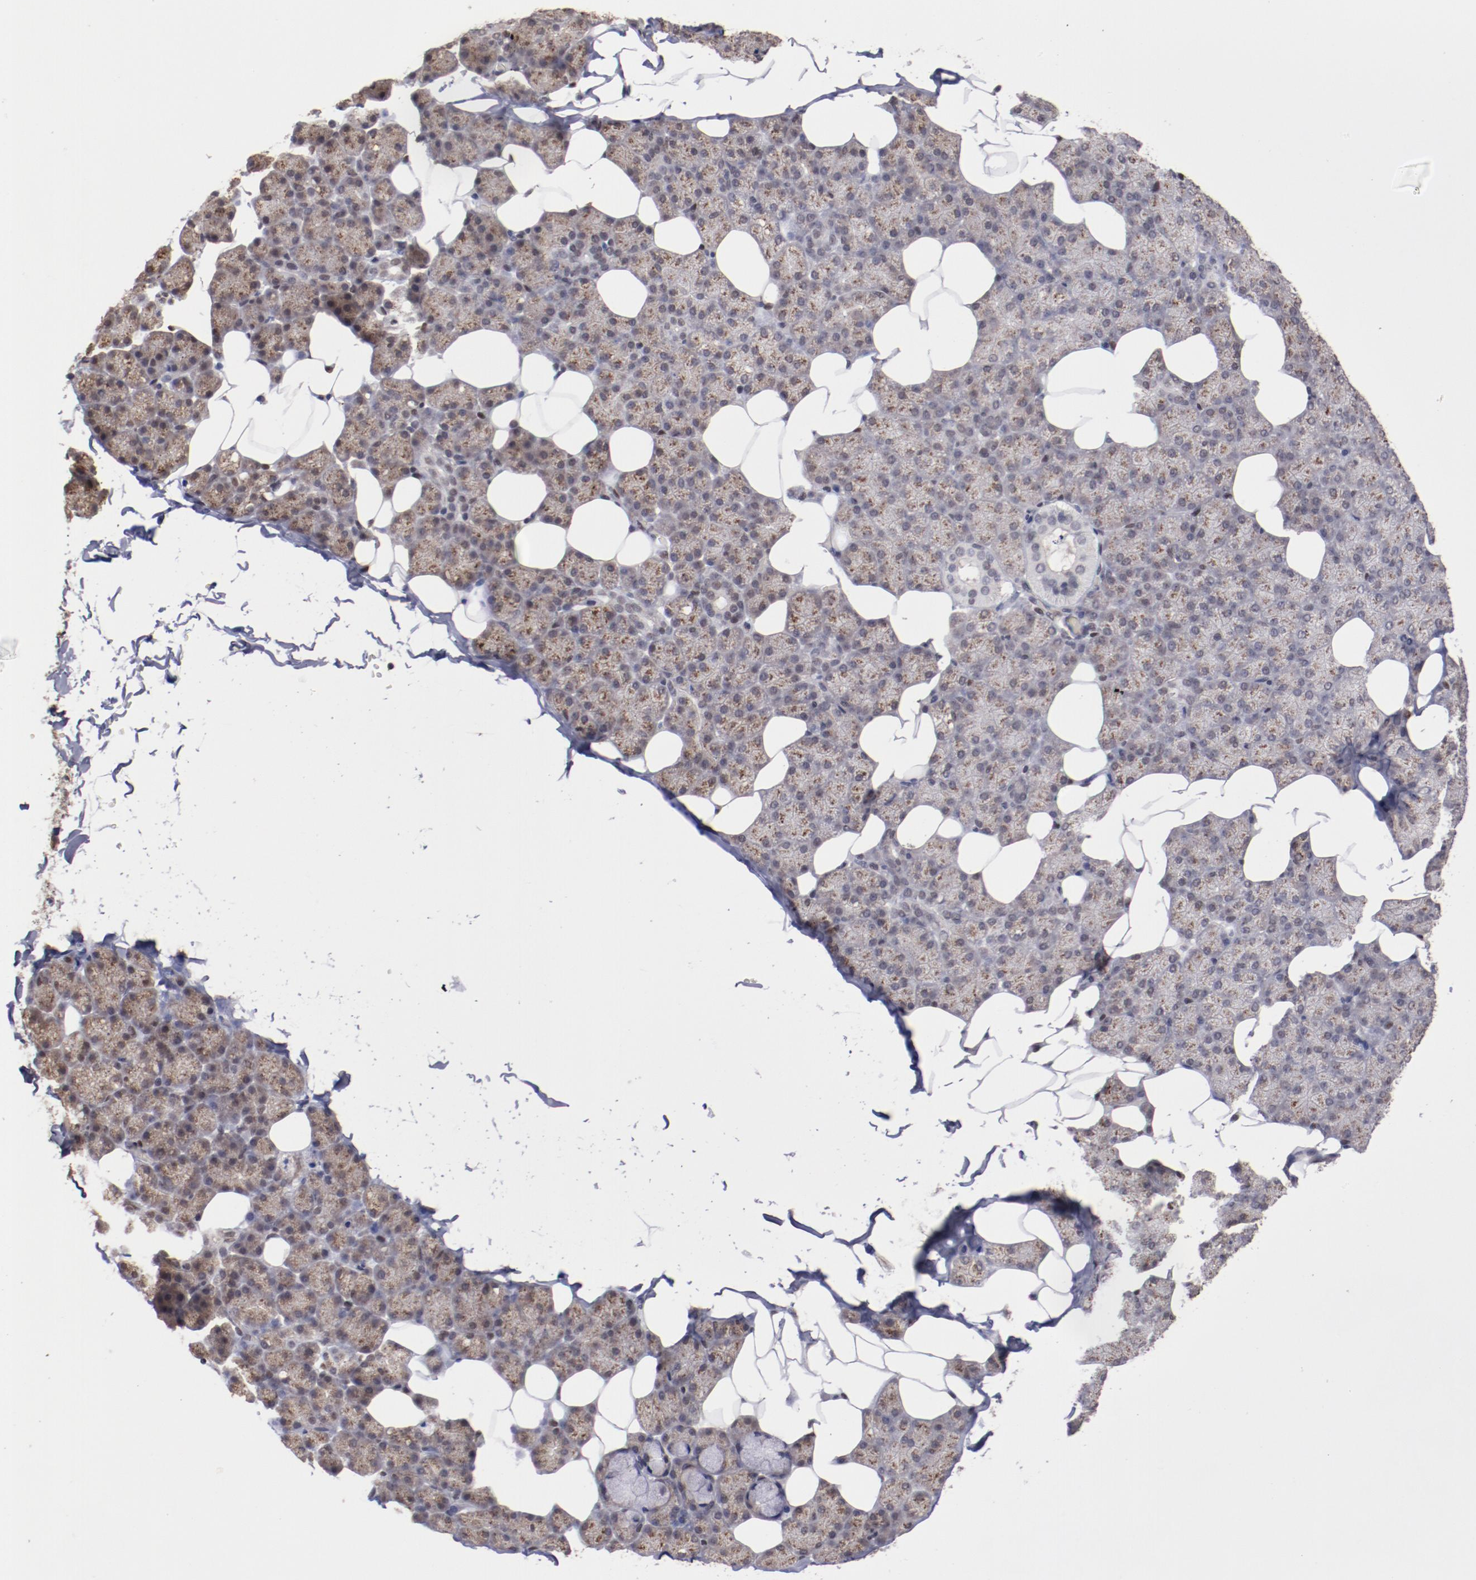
{"staining": {"intensity": "weak", "quantity": ">75%", "location": "cytoplasmic/membranous,nuclear"}, "tissue": "salivary gland", "cell_type": "Glandular cells", "image_type": "normal", "snomed": [{"axis": "morphology", "description": "Normal tissue, NOS"}, {"axis": "topography", "description": "Lymph node"}, {"axis": "topography", "description": "Salivary gland"}], "caption": "Glandular cells reveal low levels of weak cytoplasmic/membranous,nuclear expression in approximately >75% of cells in unremarkable human salivary gland.", "gene": "ARNT", "patient": {"sex": "male", "age": 8}}